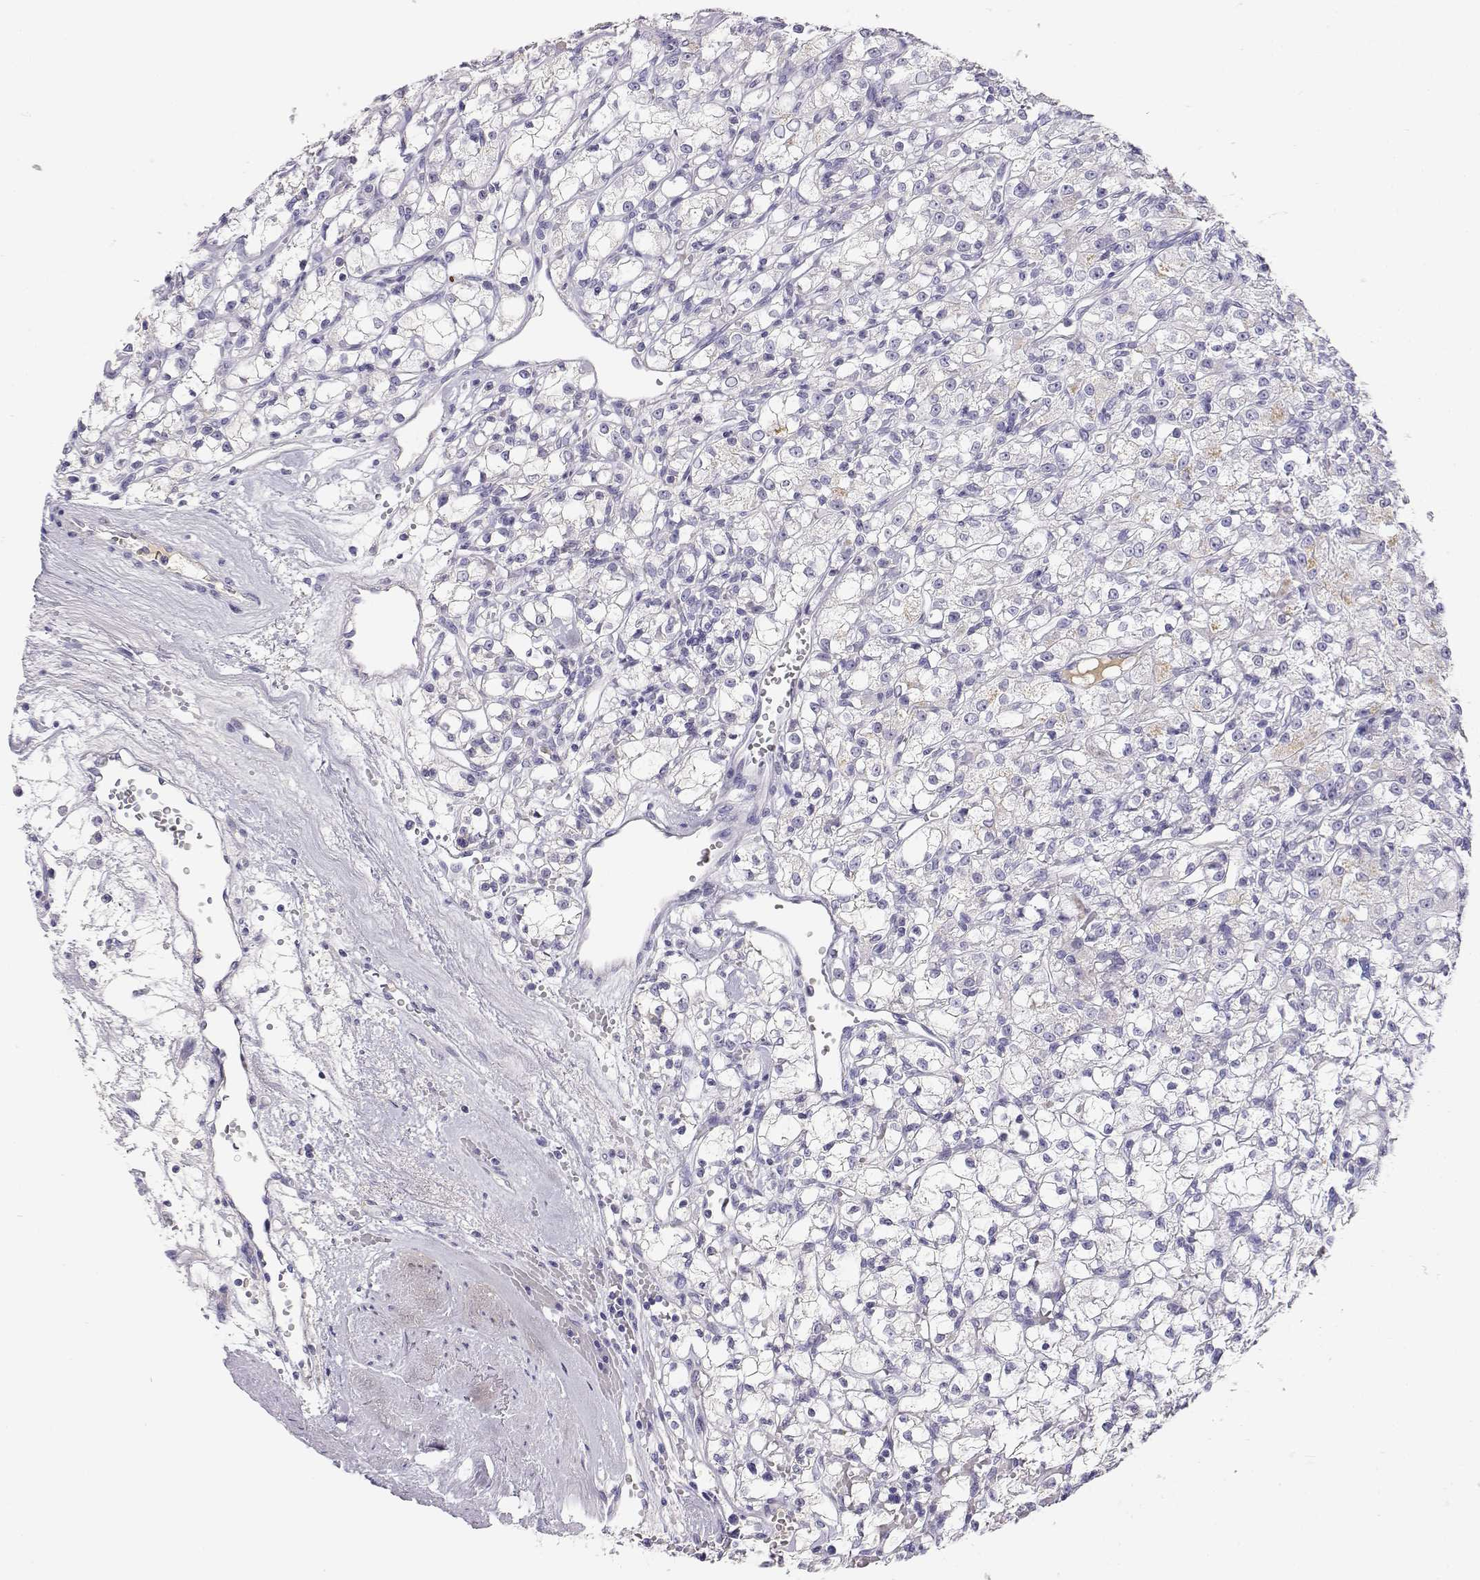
{"staining": {"intensity": "negative", "quantity": "none", "location": "none"}, "tissue": "renal cancer", "cell_type": "Tumor cells", "image_type": "cancer", "snomed": [{"axis": "morphology", "description": "Adenocarcinoma, NOS"}, {"axis": "topography", "description": "Kidney"}], "caption": "A high-resolution micrograph shows immunohistochemistry (IHC) staining of renal cancer, which displays no significant expression in tumor cells.", "gene": "GPR174", "patient": {"sex": "female", "age": 59}}